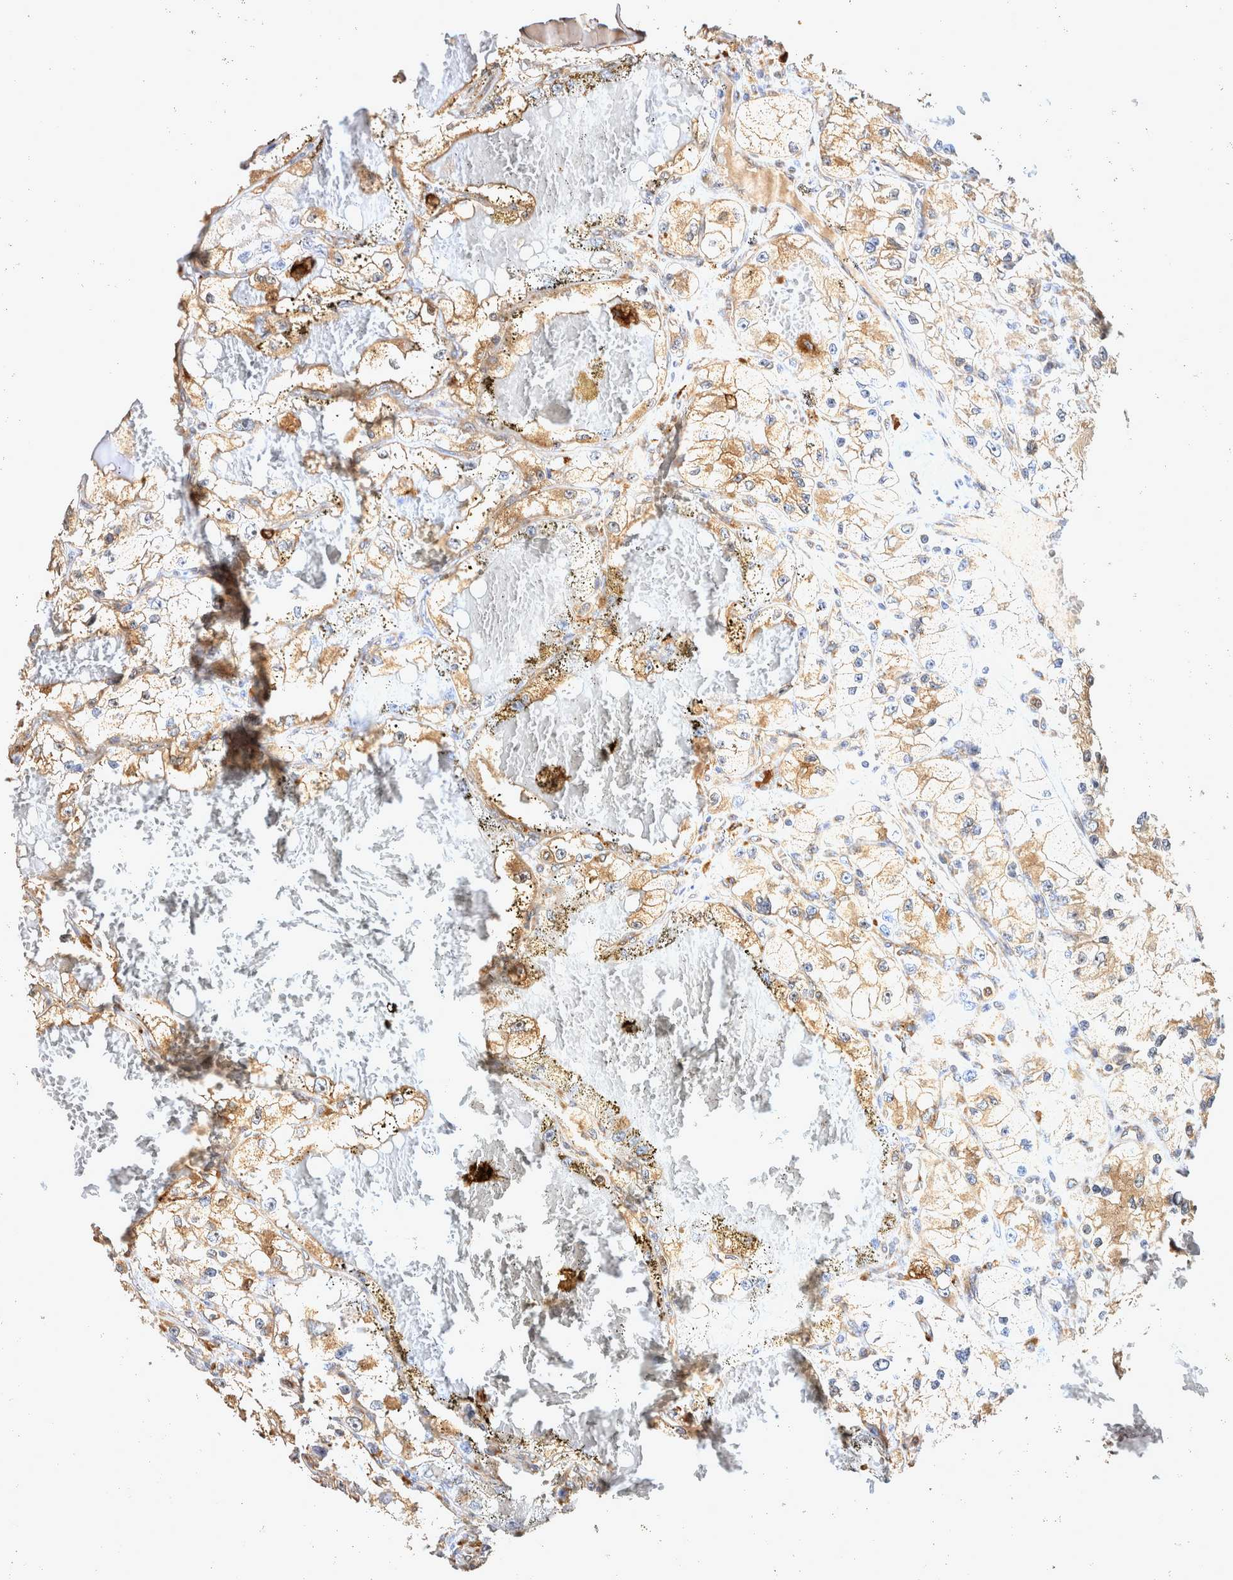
{"staining": {"intensity": "moderate", "quantity": "25%-75%", "location": "cytoplasmic/membranous"}, "tissue": "renal cancer", "cell_type": "Tumor cells", "image_type": "cancer", "snomed": [{"axis": "morphology", "description": "Adenocarcinoma, NOS"}, {"axis": "topography", "description": "Kidney"}], "caption": "Immunohistochemistry (IHC) histopathology image of neoplastic tissue: renal cancer (adenocarcinoma) stained using immunohistochemistry shows medium levels of moderate protein expression localized specifically in the cytoplasmic/membranous of tumor cells, appearing as a cytoplasmic/membranous brown color.", "gene": "ATXN2", "patient": {"sex": "female", "age": 57}}